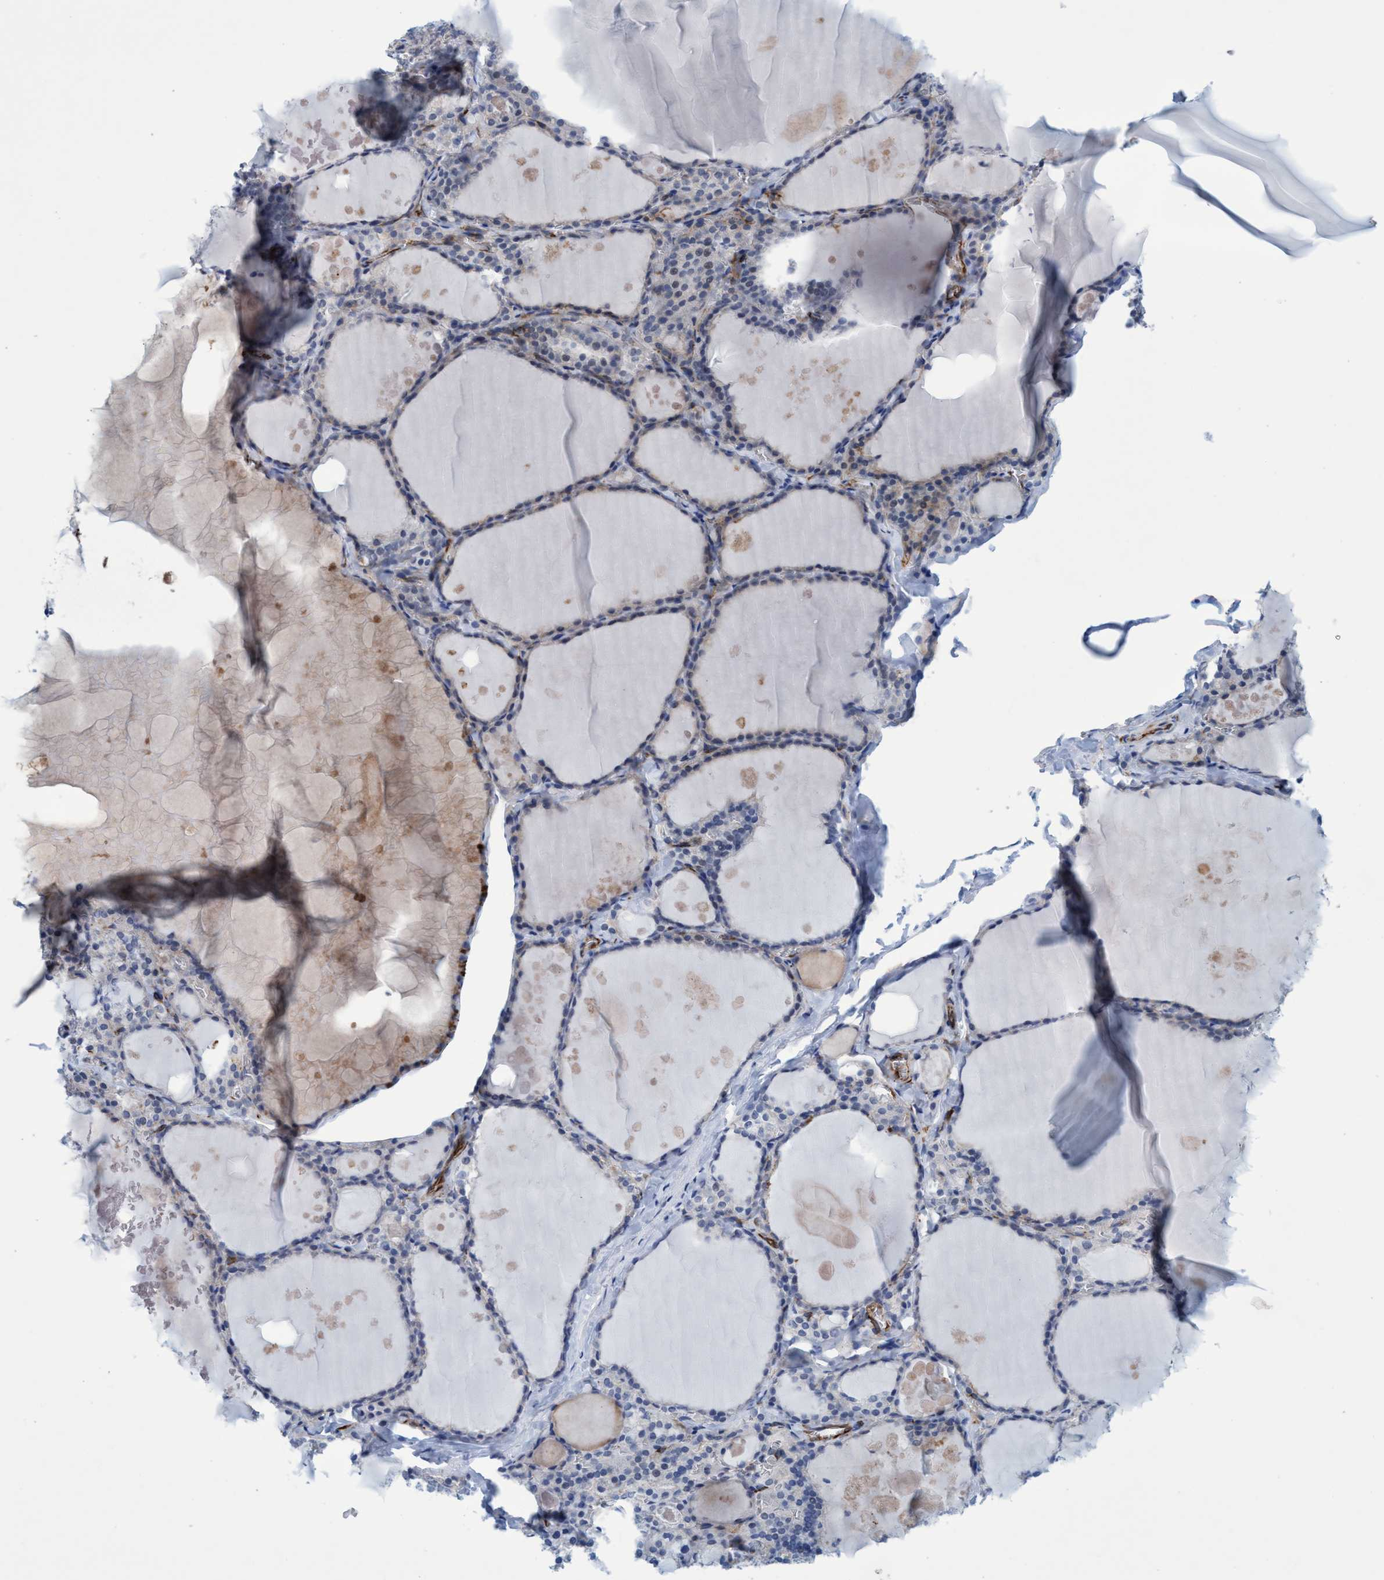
{"staining": {"intensity": "negative", "quantity": "none", "location": "none"}, "tissue": "thyroid gland", "cell_type": "Glandular cells", "image_type": "normal", "snomed": [{"axis": "morphology", "description": "Normal tissue, NOS"}, {"axis": "topography", "description": "Thyroid gland"}], "caption": "Glandular cells are negative for brown protein staining in normal thyroid gland. Brightfield microscopy of immunohistochemistry stained with DAB (3,3'-diaminobenzidine) (brown) and hematoxylin (blue), captured at high magnification.", "gene": "SLC43A2", "patient": {"sex": "male", "age": 56}}